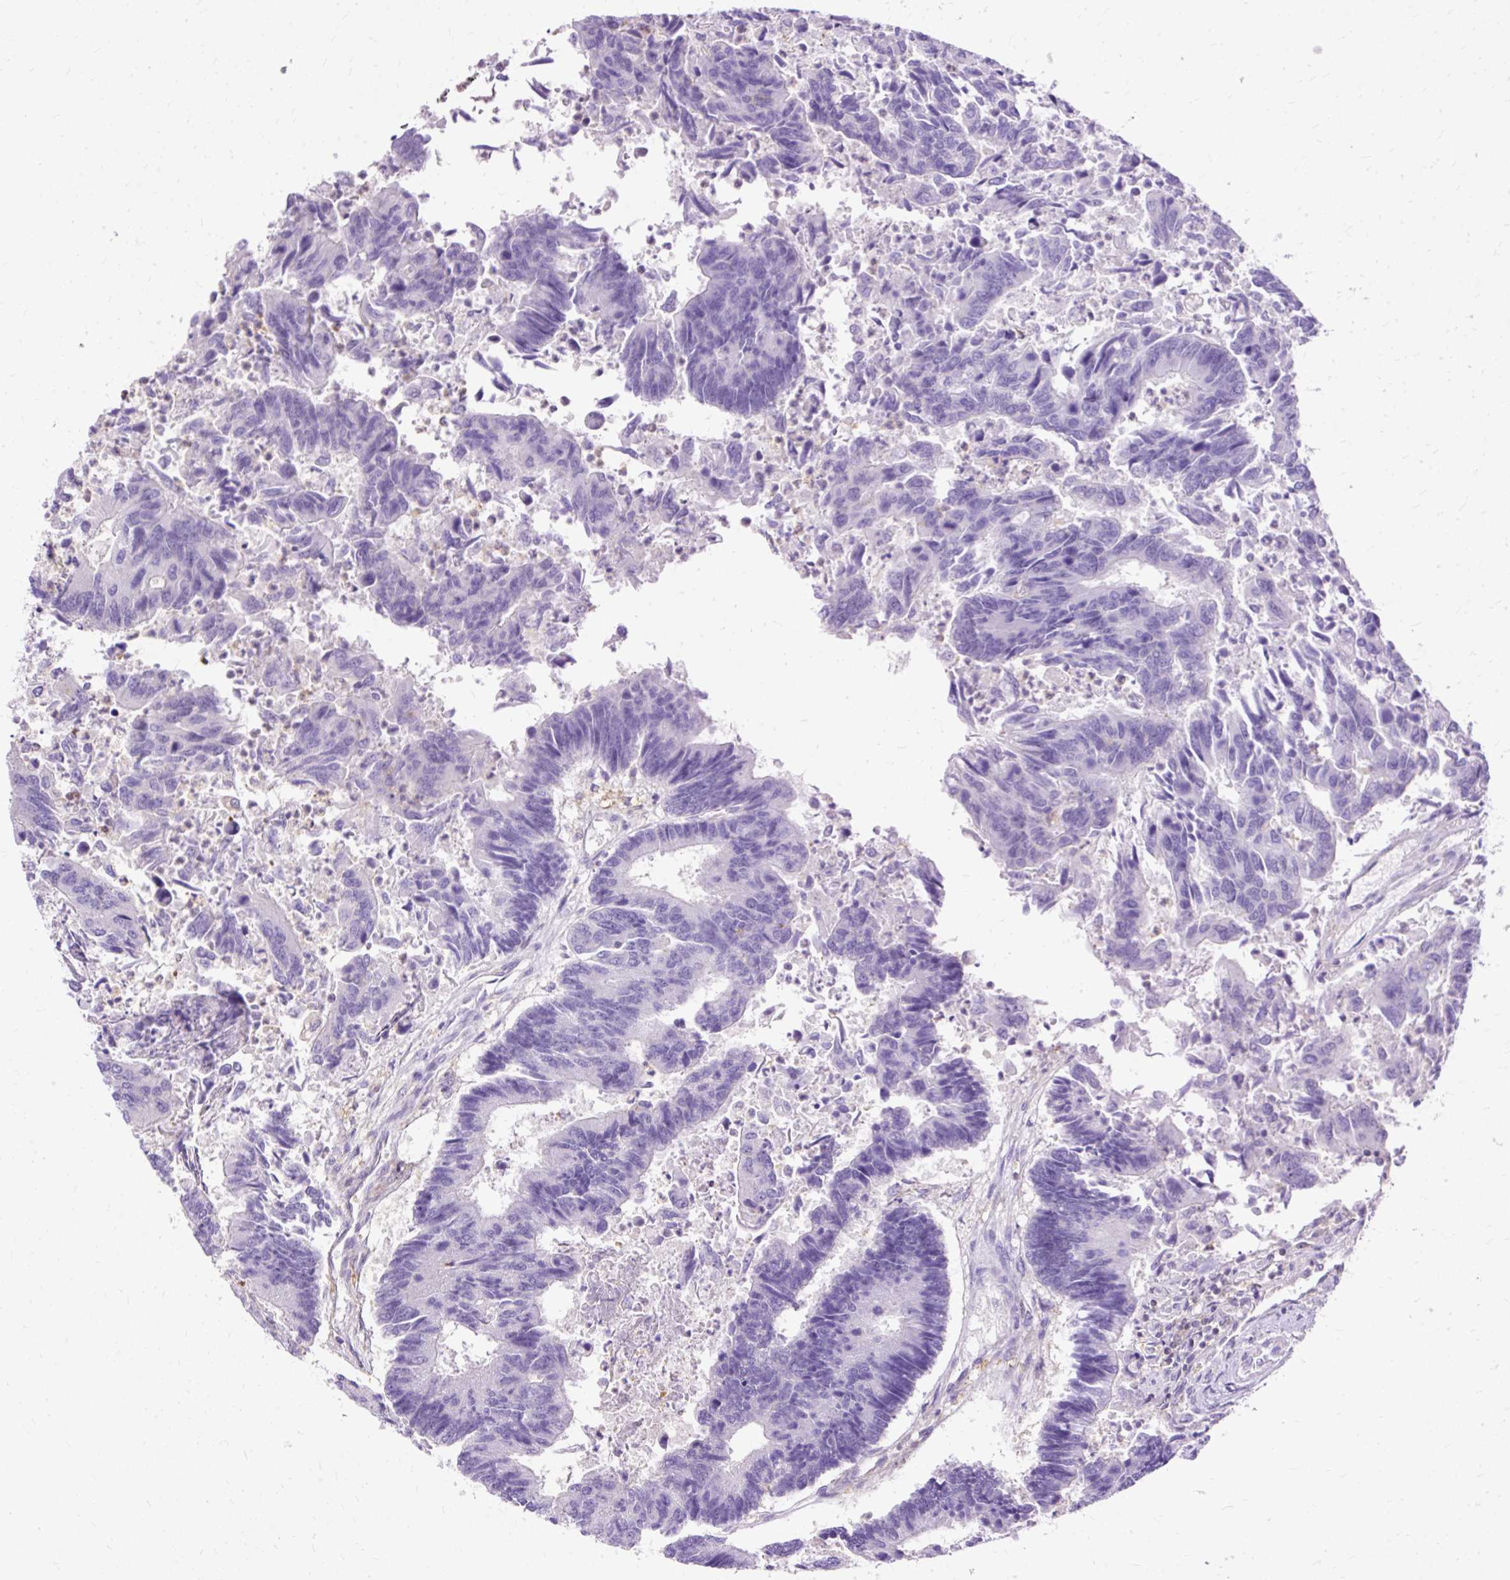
{"staining": {"intensity": "negative", "quantity": "none", "location": "none"}, "tissue": "colorectal cancer", "cell_type": "Tumor cells", "image_type": "cancer", "snomed": [{"axis": "morphology", "description": "Adenocarcinoma, NOS"}, {"axis": "topography", "description": "Colon"}], "caption": "There is no significant staining in tumor cells of colorectal cancer (adenocarcinoma).", "gene": "TWF2", "patient": {"sex": "female", "age": 67}}